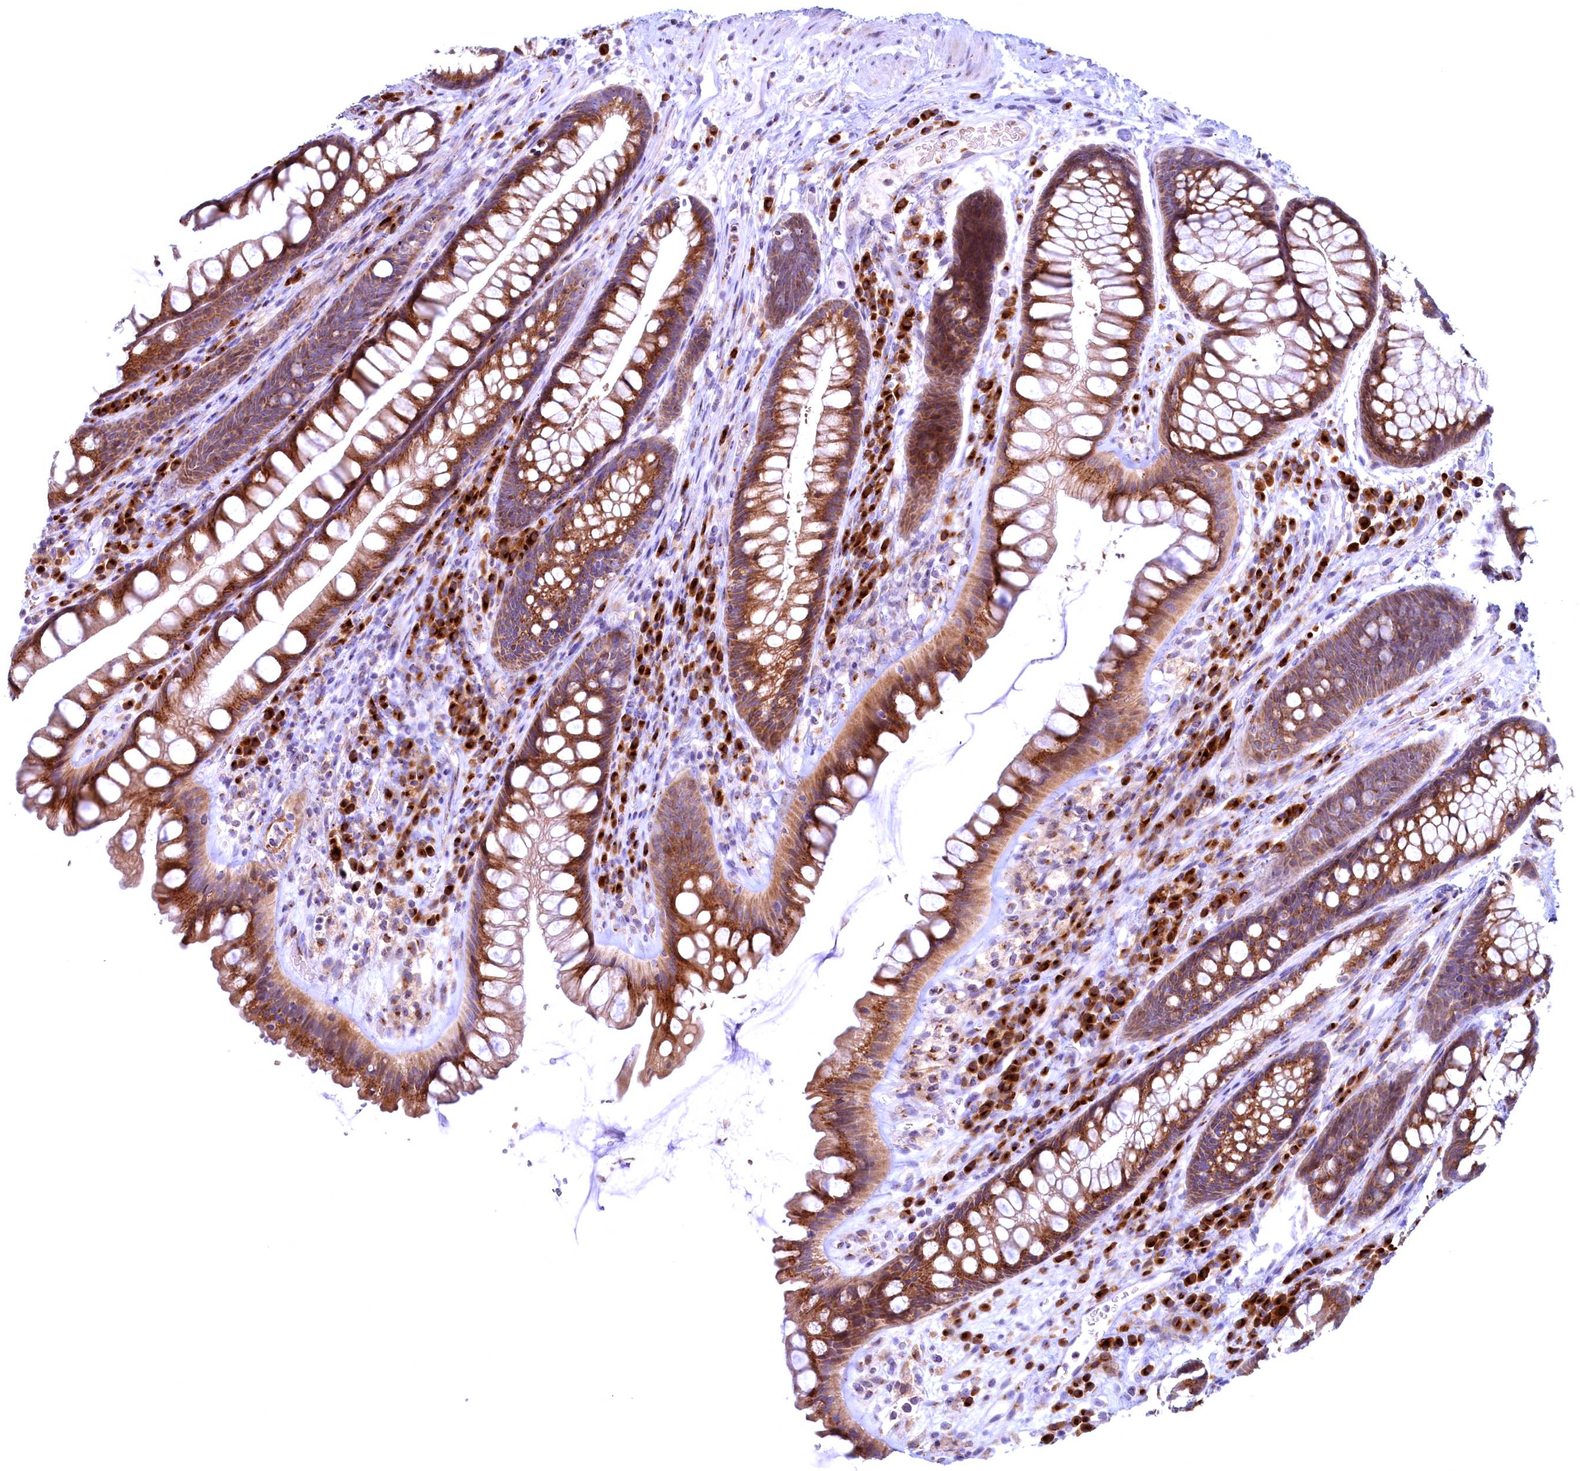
{"staining": {"intensity": "strong", "quantity": ">75%", "location": "cytoplasmic/membranous"}, "tissue": "rectum", "cell_type": "Glandular cells", "image_type": "normal", "snomed": [{"axis": "morphology", "description": "Normal tissue, NOS"}, {"axis": "topography", "description": "Rectum"}], "caption": "Protein positivity by IHC reveals strong cytoplasmic/membranous staining in approximately >75% of glandular cells in normal rectum. The staining is performed using DAB (3,3'-diaminobenzidine) brown chromogen to label protein expression. The nuclei are counter-stained blue using hematoxylin.", "gene": "BLVRB", "patient": {"sex": "male", "age": 74}}